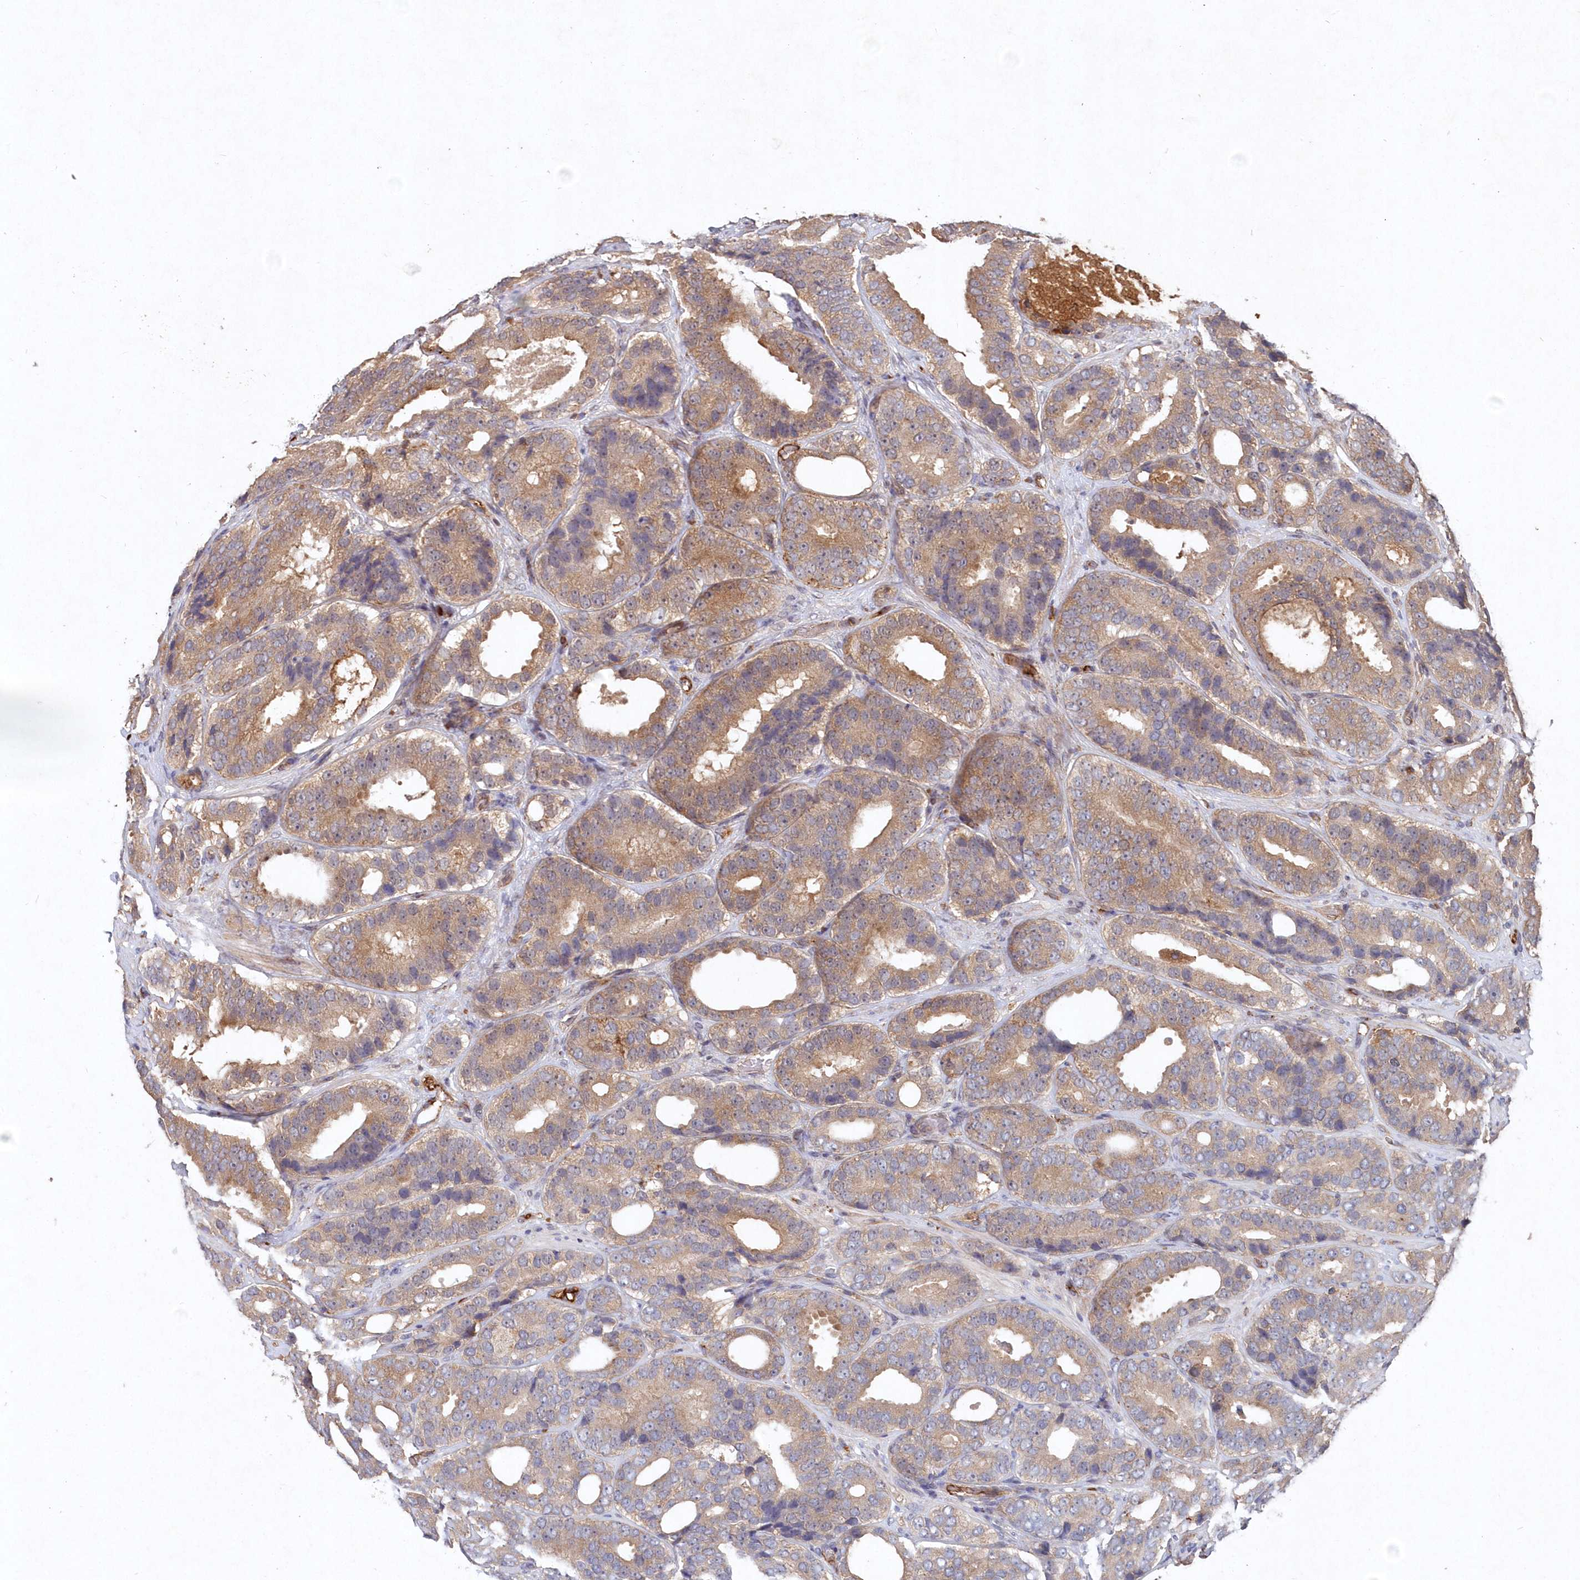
{"staining": {"intensity": "weak", "quantity": ">75%", "location": "cytoplasmic/membranous"}, "tissue": "prostate cancer", "cell_type": "Tumor cells", "image_type": "cancer", "snomed": [{"axis": "morphology", "description": "Adenocarcinoma, High grade"}, {"axis": "topography", "description": "Prostate"}], "caption": "This photomicrograph exhibits IHC staining of prostate adenocarcinoma (high-grade), with low weak cytoplasmic/membranous staining in approximately >75% of tumor cells.", "gene": "ABHD14B", "patient": {"sex": "male", "age": 56}}